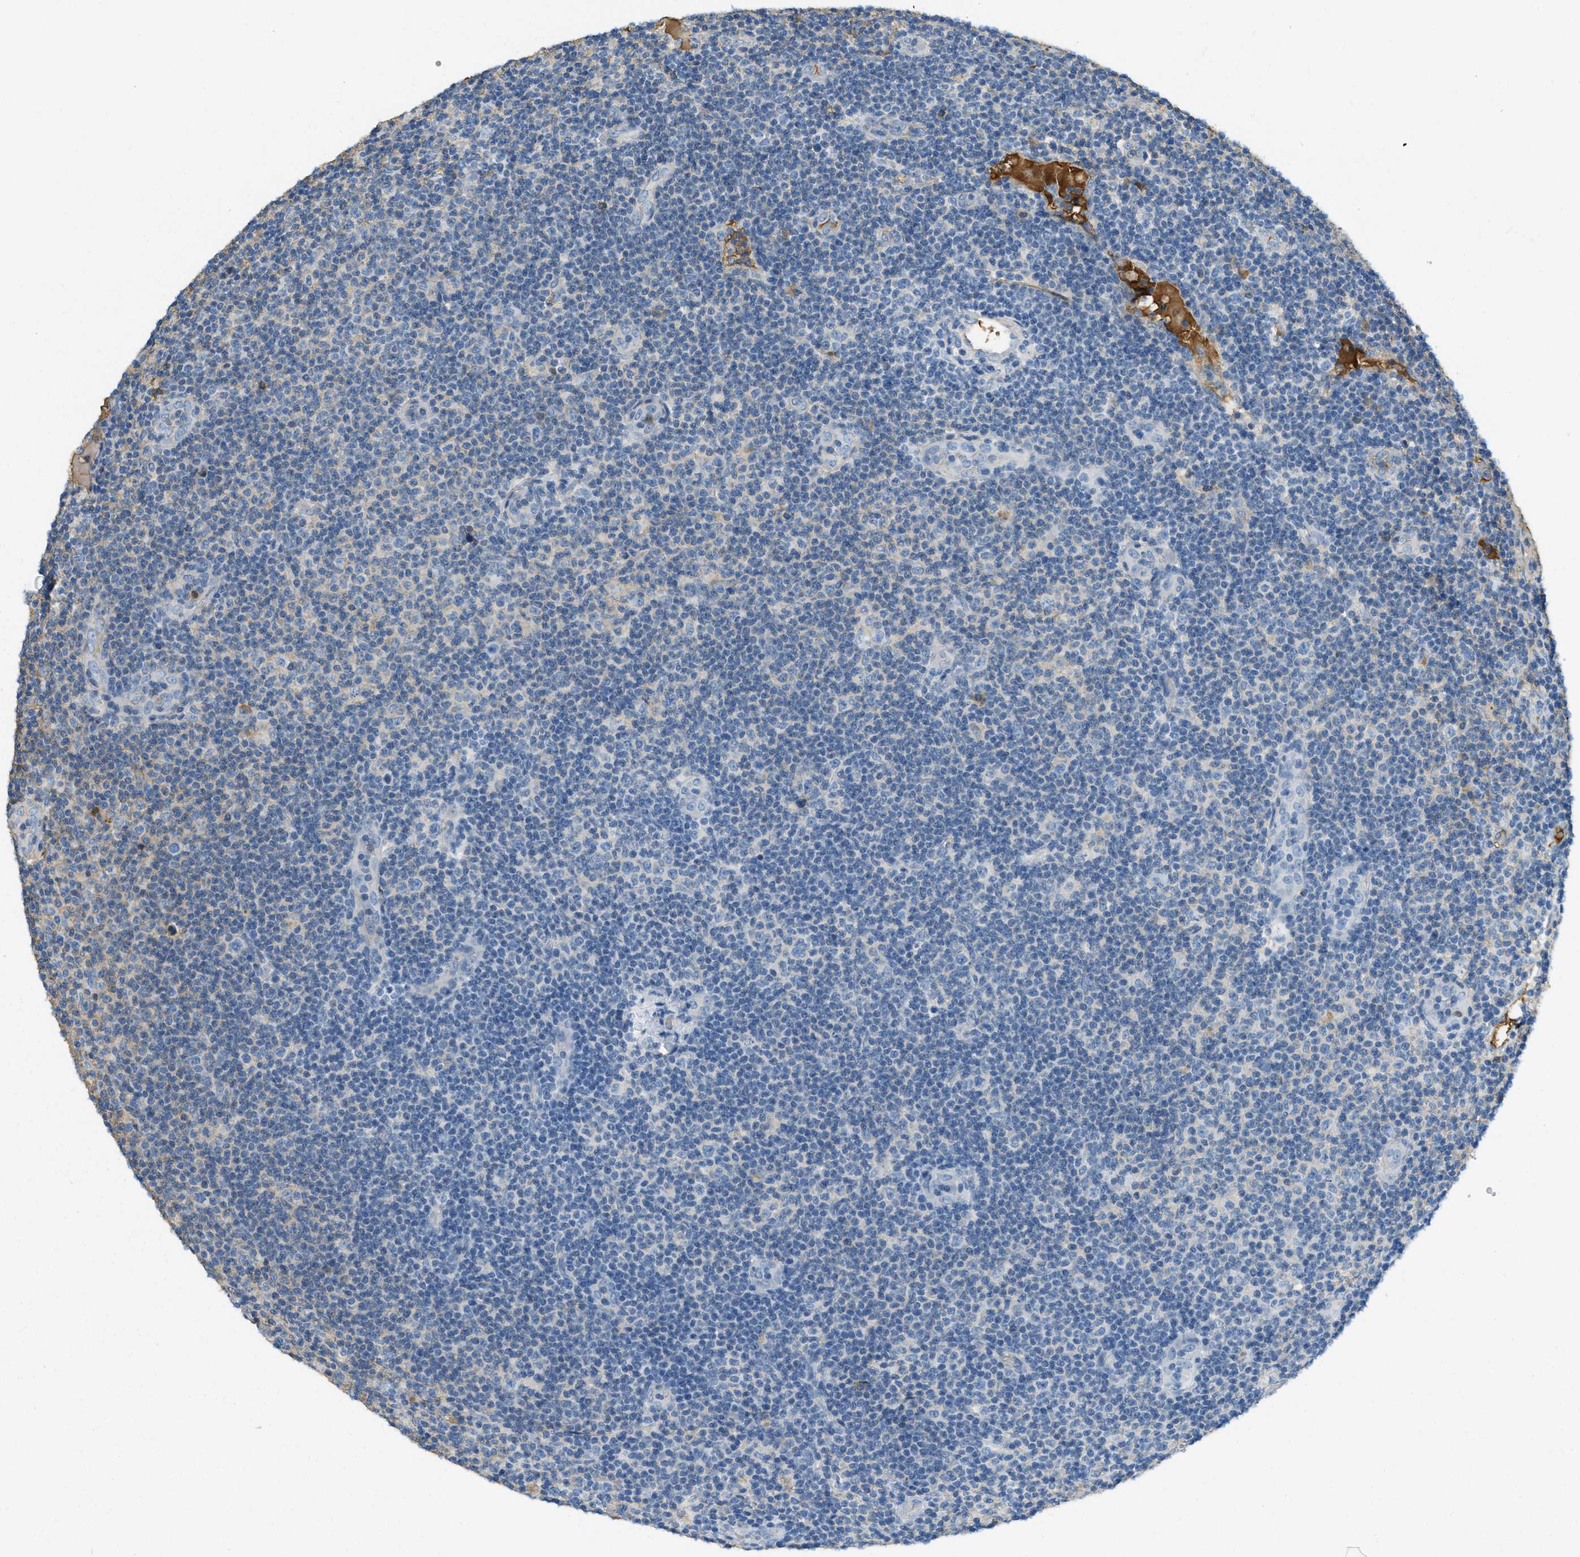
{"staining": {"intensity": "negative", "quantity": "none", "location": "none"}, "tissue": "lymphoma", "cell_type": "Tumor cells", "image_type": "cancer", "snomed": [{"axis": "morphology", "description": "Malignant lymphoma, non-Hodgkin's type, Low grade"}, {"axis": "topography", "description": "Lymph node"}], "caption": "Immunohistochemistry (IHC) of lymphoma shows no expression in tumor cells.", "gene": "PRTN3", "patient": {"sex": "male", "age": 83}}